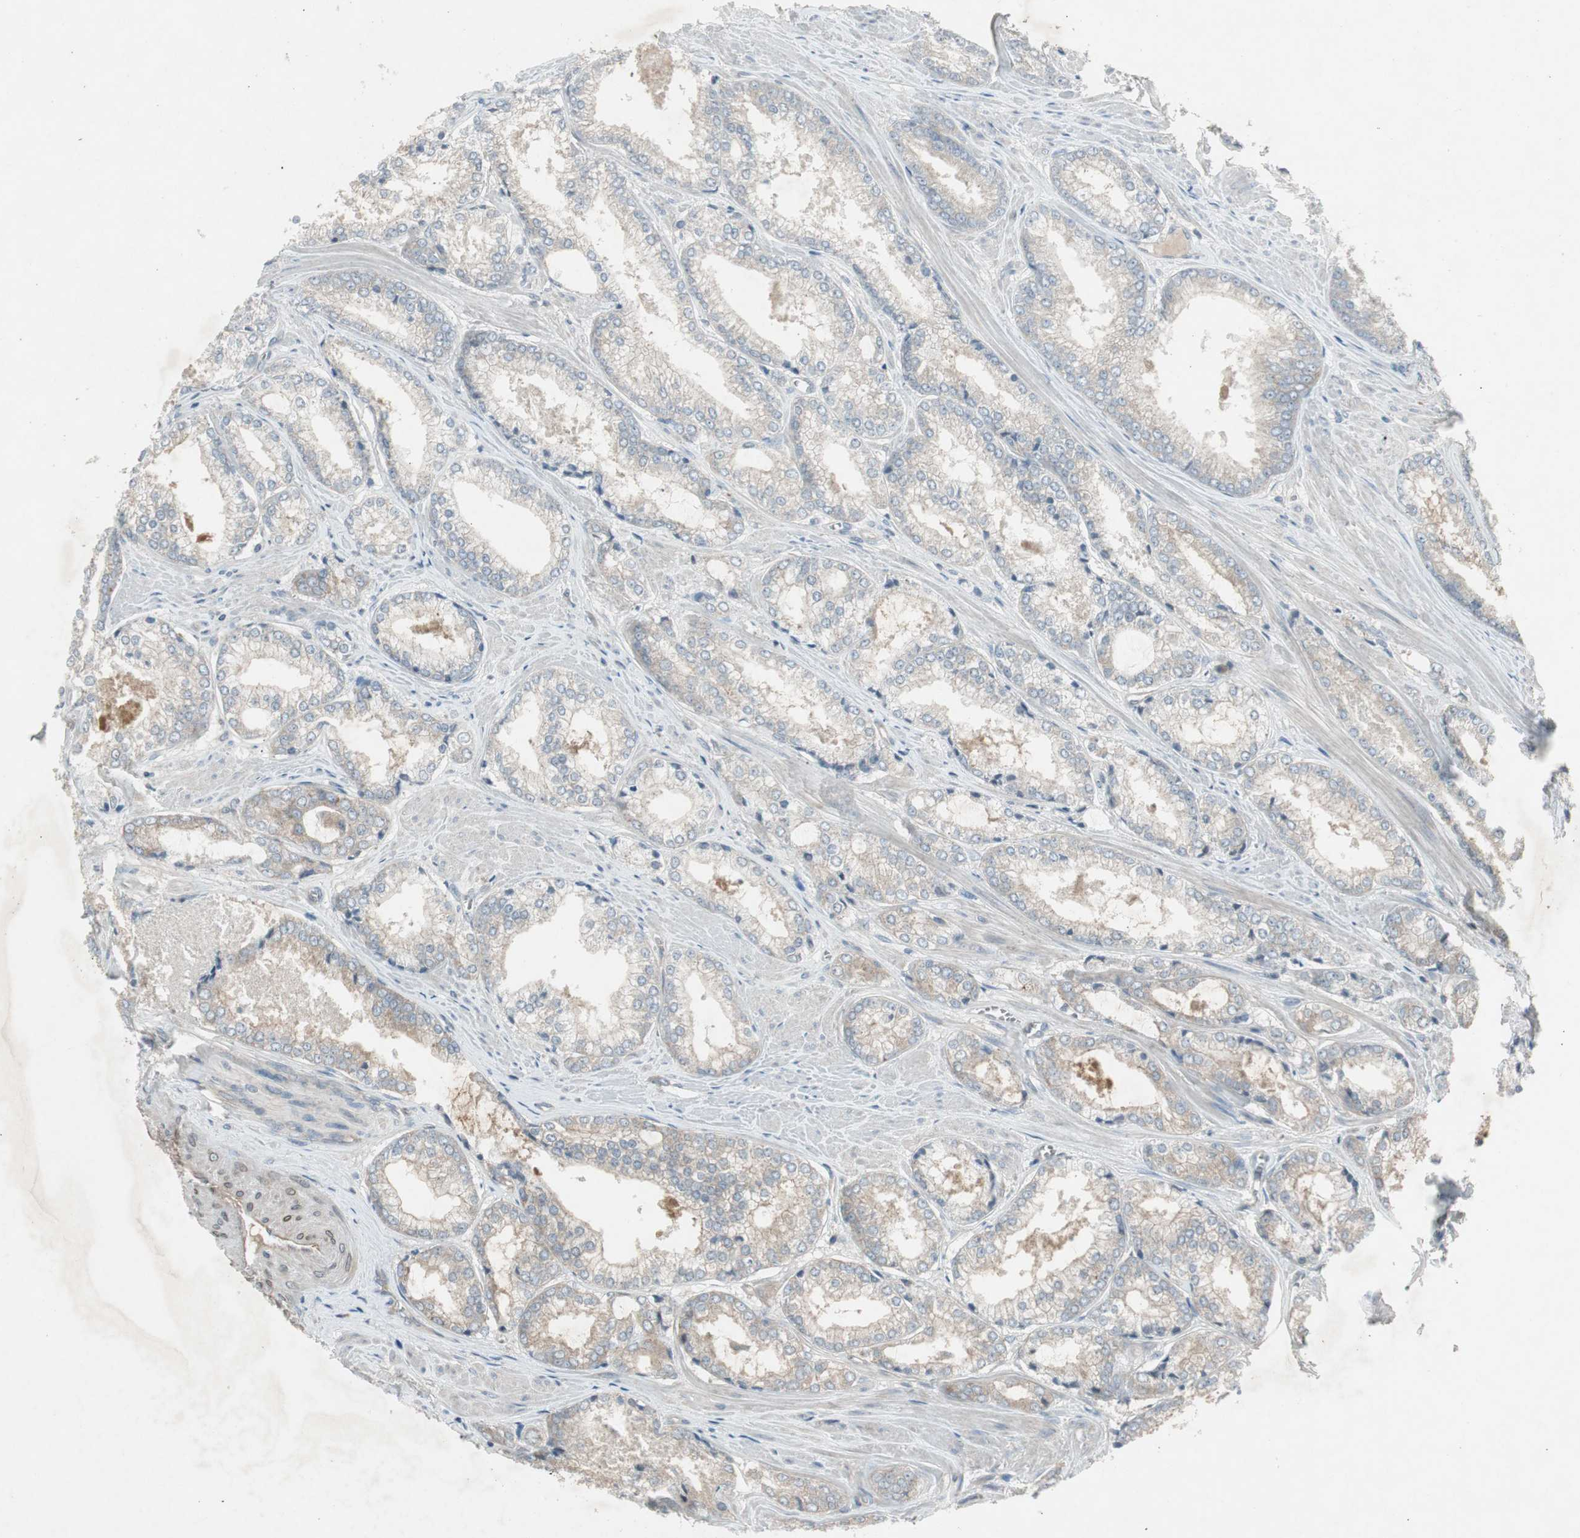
{"staining": {"intensity": "weak", "quantity": "<25%", "location": "cytoplasmic/membranous"}, "tissue": "prostate cancer", "cell_type": "Tumor cells", "image_type": "cancer", "snomed": [{"axis": "morphology", "description": "Adenocarcinoma, Low grade"}, {"axis": "topography", "description": "Prostate"}], "caption": "Immunohistochemical staining of human prostate cancer exhibits no significant expression in tumor cells.", "gene": "PANK2", "patient": {"sex": "male", "age": 64}}